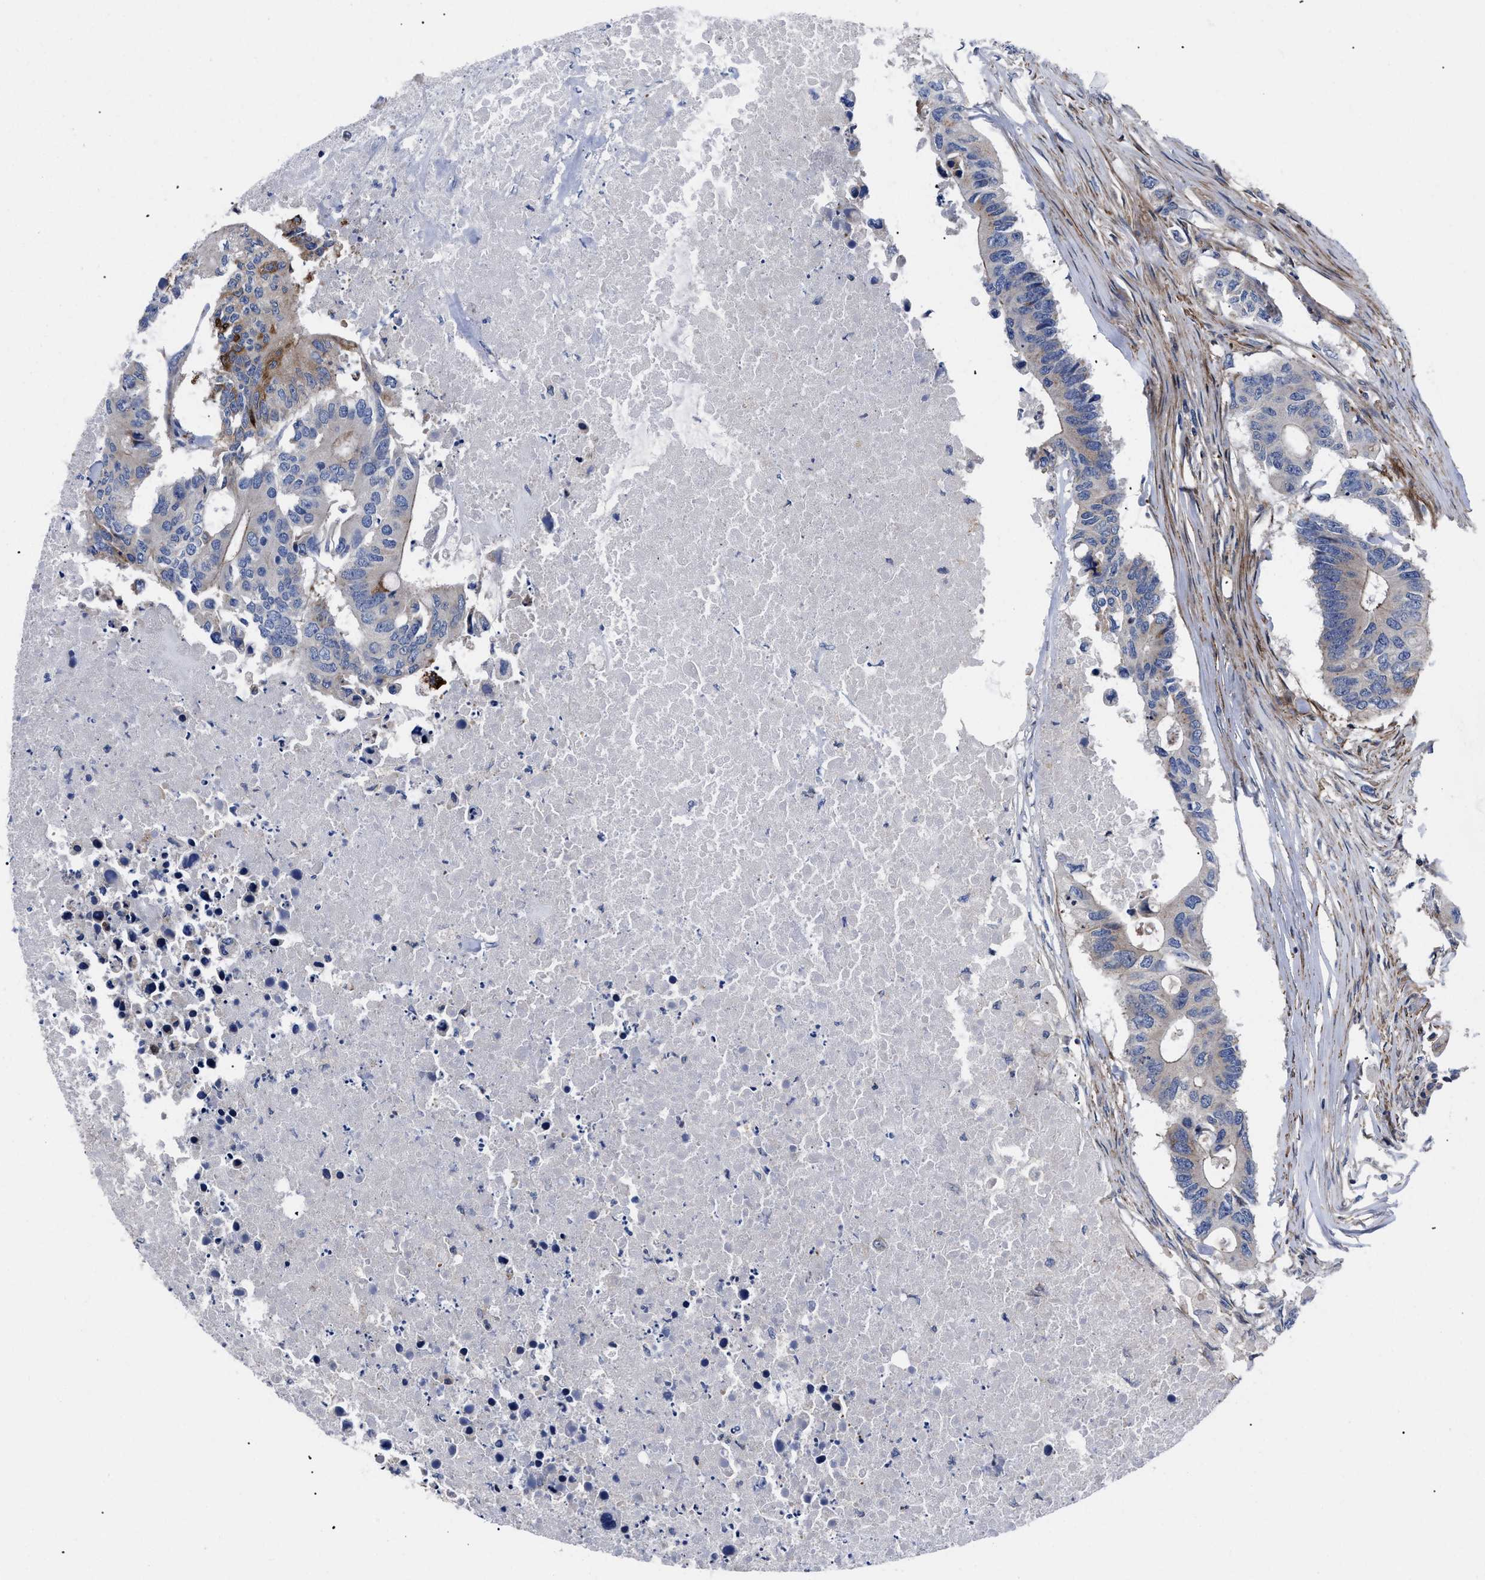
{"staining": {"intensity": "strong", "quantity": "<25%", "location": "cytoplasmic/membranous"}, "tissue": "colorectal cancer", "cell_type": "Tumor cells", "image_type": "cancer", "snomed": [{"axis": "morphology", "description": "Adenocarcinoma, NOS"}, {"axis": "topography", "description": "Colon"}], "caption": "Colorectal cancer stained with DAB IHC shows medium levels of strong cytoplasmic/membranous expression in about <25% of tumor cells.", "gene": "SPAST", "patient": {"sex": "male", "age": 71}}